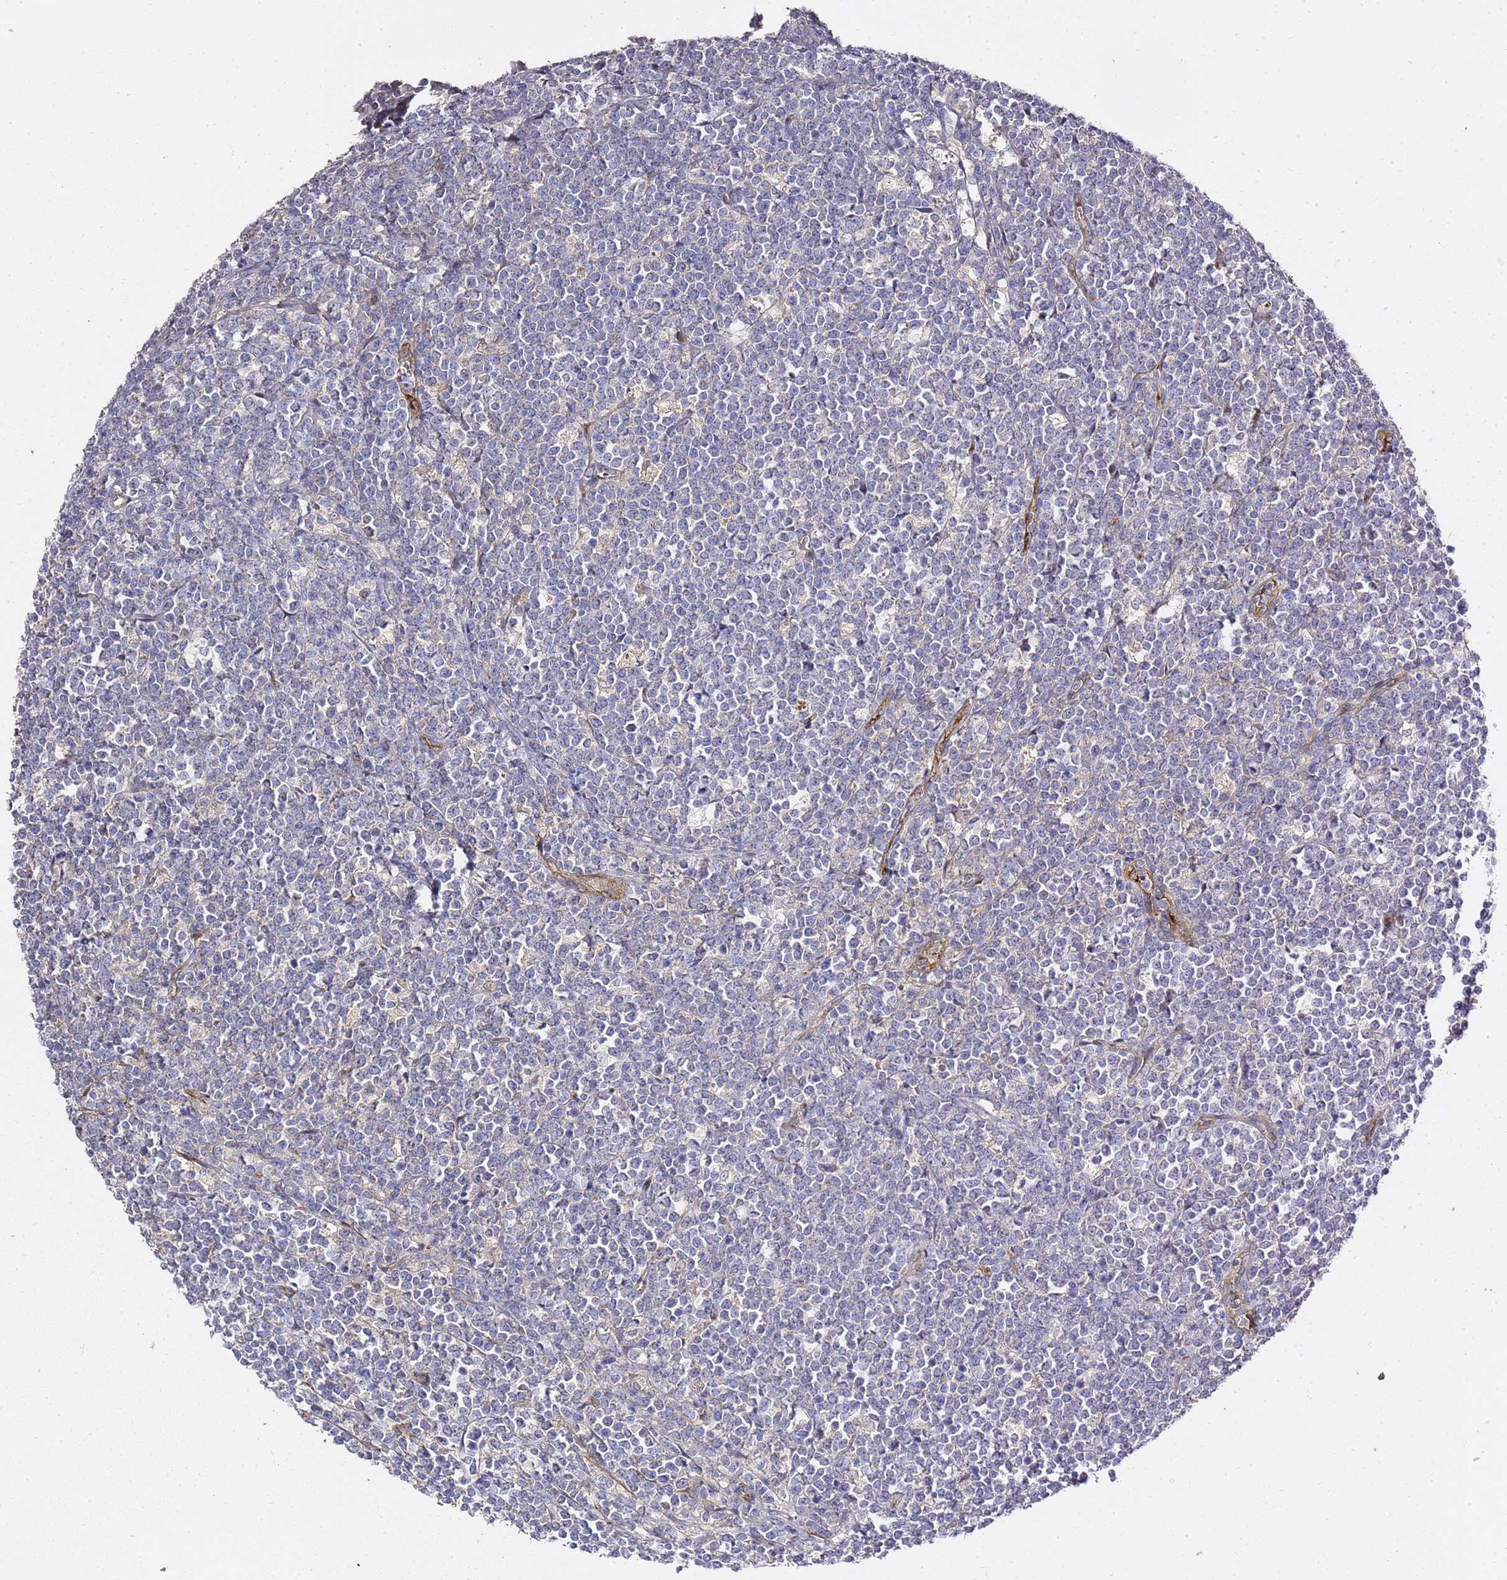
{"staining": {"intensity": "negative", "quantity": "none", "location": "none"}, "tissue": "lymphoma", "cell_type": "Tumor cells", "image_type": "cancer", "snomed": [{"axis": "morphology", "description": "Malignant lymphoma, non-Hodgkin's type, High grade"}, {"axis": "topography", "description": "Small intestine"}], "caption": "High-grade malignant lymphoma, non-Hodgkin's type was stained to show a protein in brown. There is no significant staining in tumor cells.", "gene": "EPS8L1", "patient": {"sex": "male", "age": 8}}